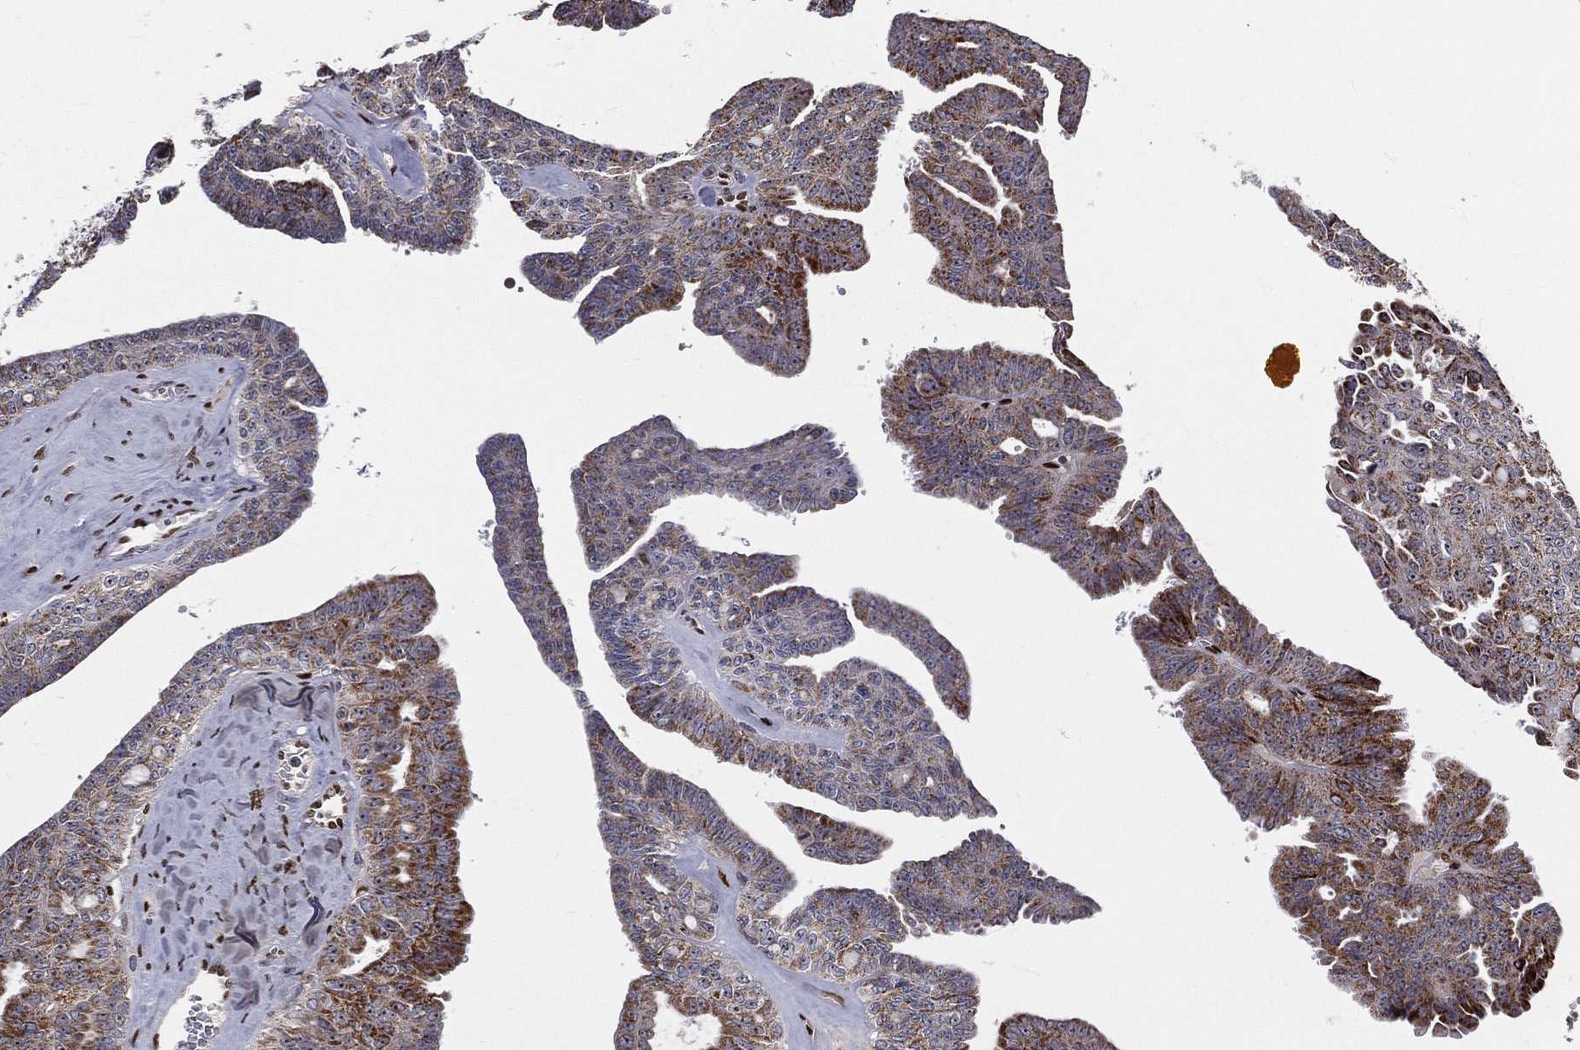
{"staining": {"intensity": "moderate", "quantity": "25%-75%", "location": "cytoplasmic/membranous"}, "tissue": "ovarian cancer", "cell_type": "Tumor cells", "image_type": "cancer", "snomed": [{"axis": "morphology", "description": "Cystadenocarcinoma, serous, NOS"}, {"axis": "topography", "description": "Ovary"}], "caption": "Moderate cytoplasmic/membranous staining is appreciated in approximately 25%-75% of tumor cells in ovarian serous cystadenocarcinoma.", "gene": "ZEB1", "patient": {"sex": "female", "age": 71}}